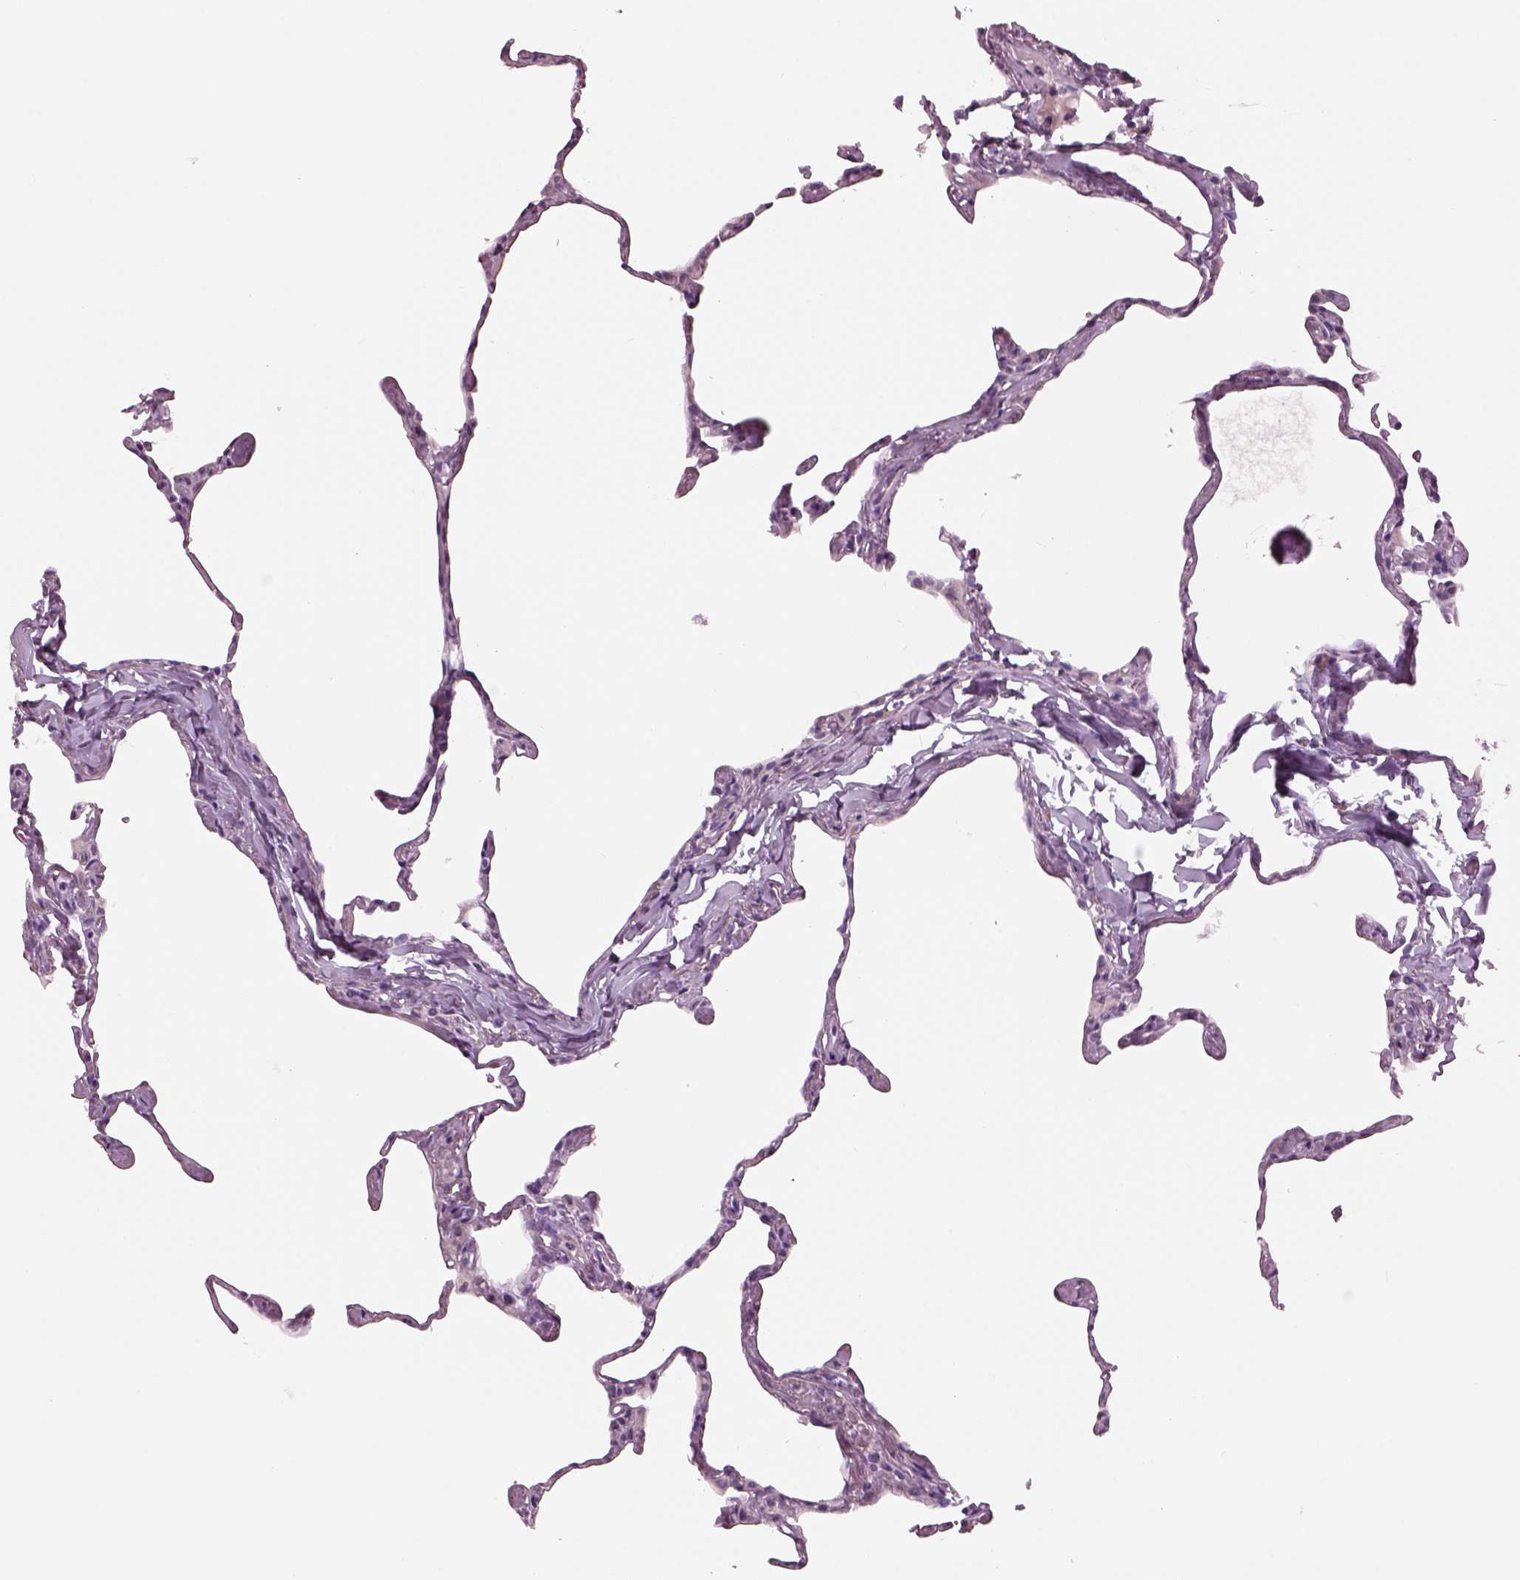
{"staining": {"intensity": "negative", "quantity": "none", "location": "none"}, "tissue": "lung", "cell_type": "Alveolar cells", "image_type": "normal", "snomed": [{"axis": "morphology", "description": "Normal tissue, NOS"}, {"axis": "topography", "description": "Lung"}], "caption": "Lung was stained to show a protein in brown. There is no significant staining in alveolar cells.", "gene": "CYLC1", "patient": {"sex": "male", "age": 65}}